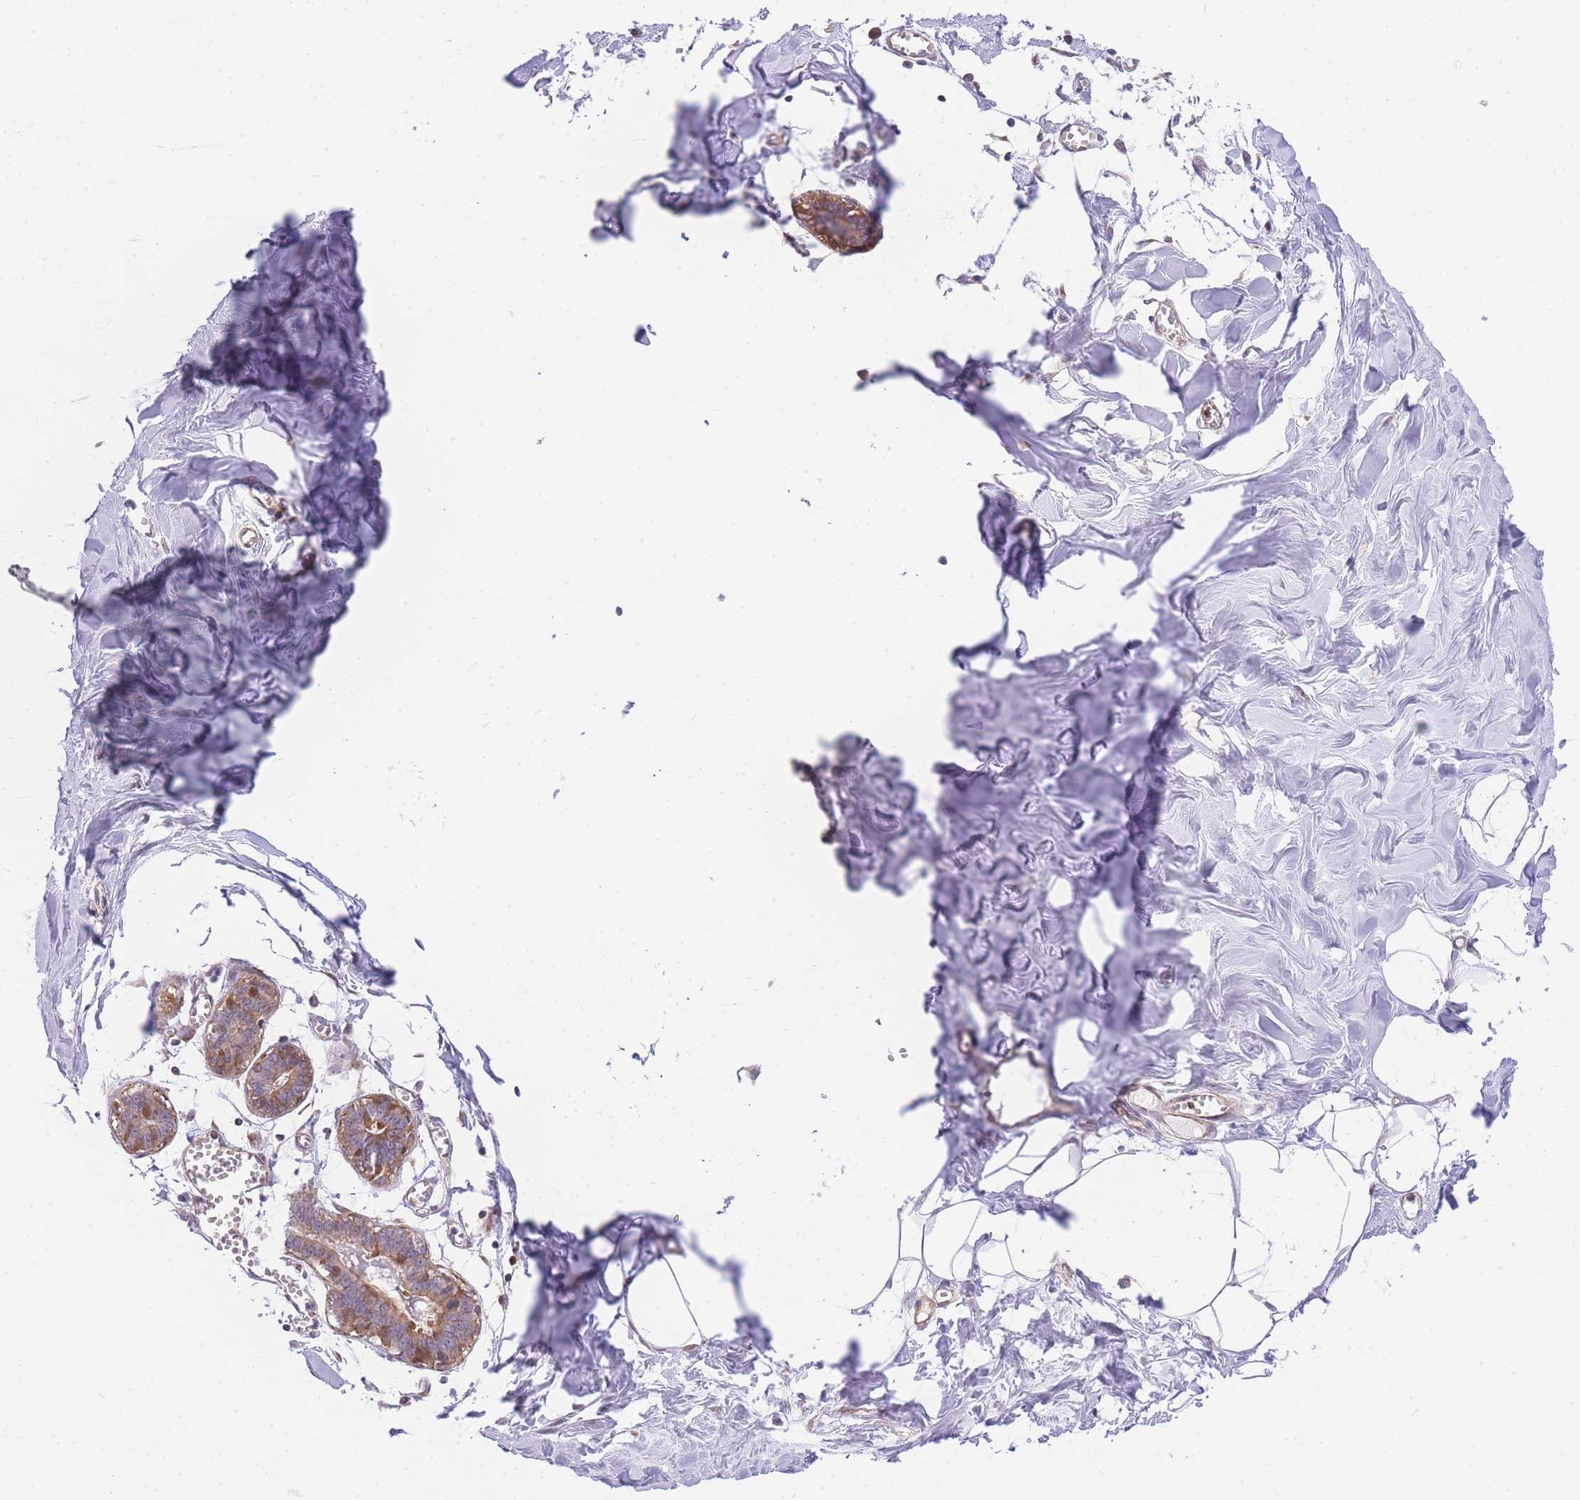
{"staining": {"intensity": "negative", "quantity": "none", "location": "none"}, "tissue": "breast", "cell_type": "Adipocytes", "image_type": "normal", "snomed": [{"axis": "morphology", "description": "Normal tissue, NOS"}, {"axis": "topography", "description": "Breast"}], "caption": "The IHC micrograph has no significant expression in adipocytes of breast. (Immunohistochemistry, brightfield microscopy, high magnification).", "gene": "S100PBP", "patient": {"sex": "female", "age": 27}}